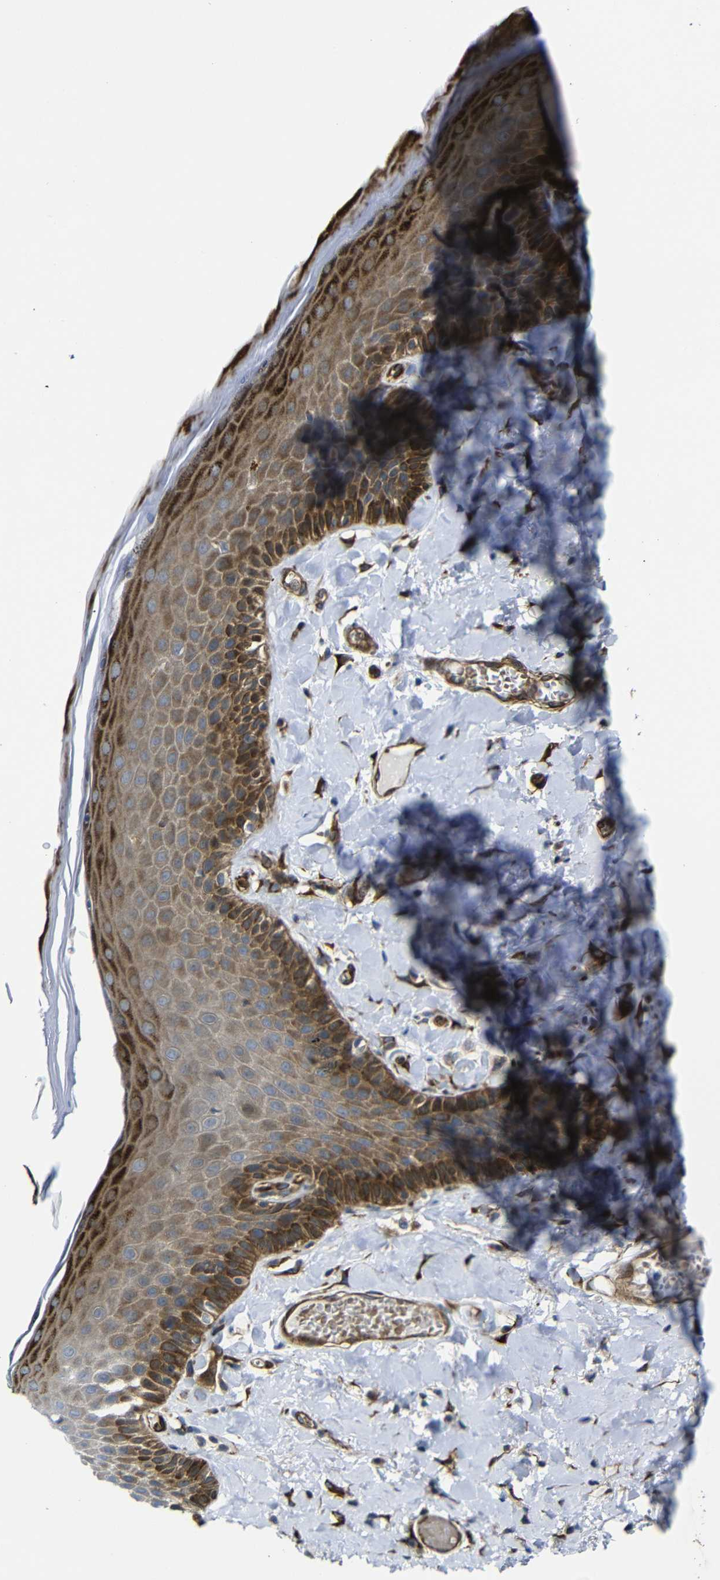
{"staining": {"intensity": "strong", "quantity": "25%-75%", "location": "cytoplasmic/membranous"}, "tissue": "skin", "cell_type": "Epidermal cells", "image_type": "normal", "snomed": [{"axis": "morphology", "description": "Normal tissue, NOS"}, {"axis": "topography", "description": "Anal"}], "caption": "IHC staining of normal skin, which exhibits high levels of strong cytoplasmic/membranous expression in about 25%-75% of epidermal cells indicating strong cytoplasmic/membranous protein expression. The staining was performed using DAB (brown) for protein detection and nuclei were counterstained in hematoxylin (blue).", "gene": "PARP14", "patient": {"sex": "male", "age": 69}}